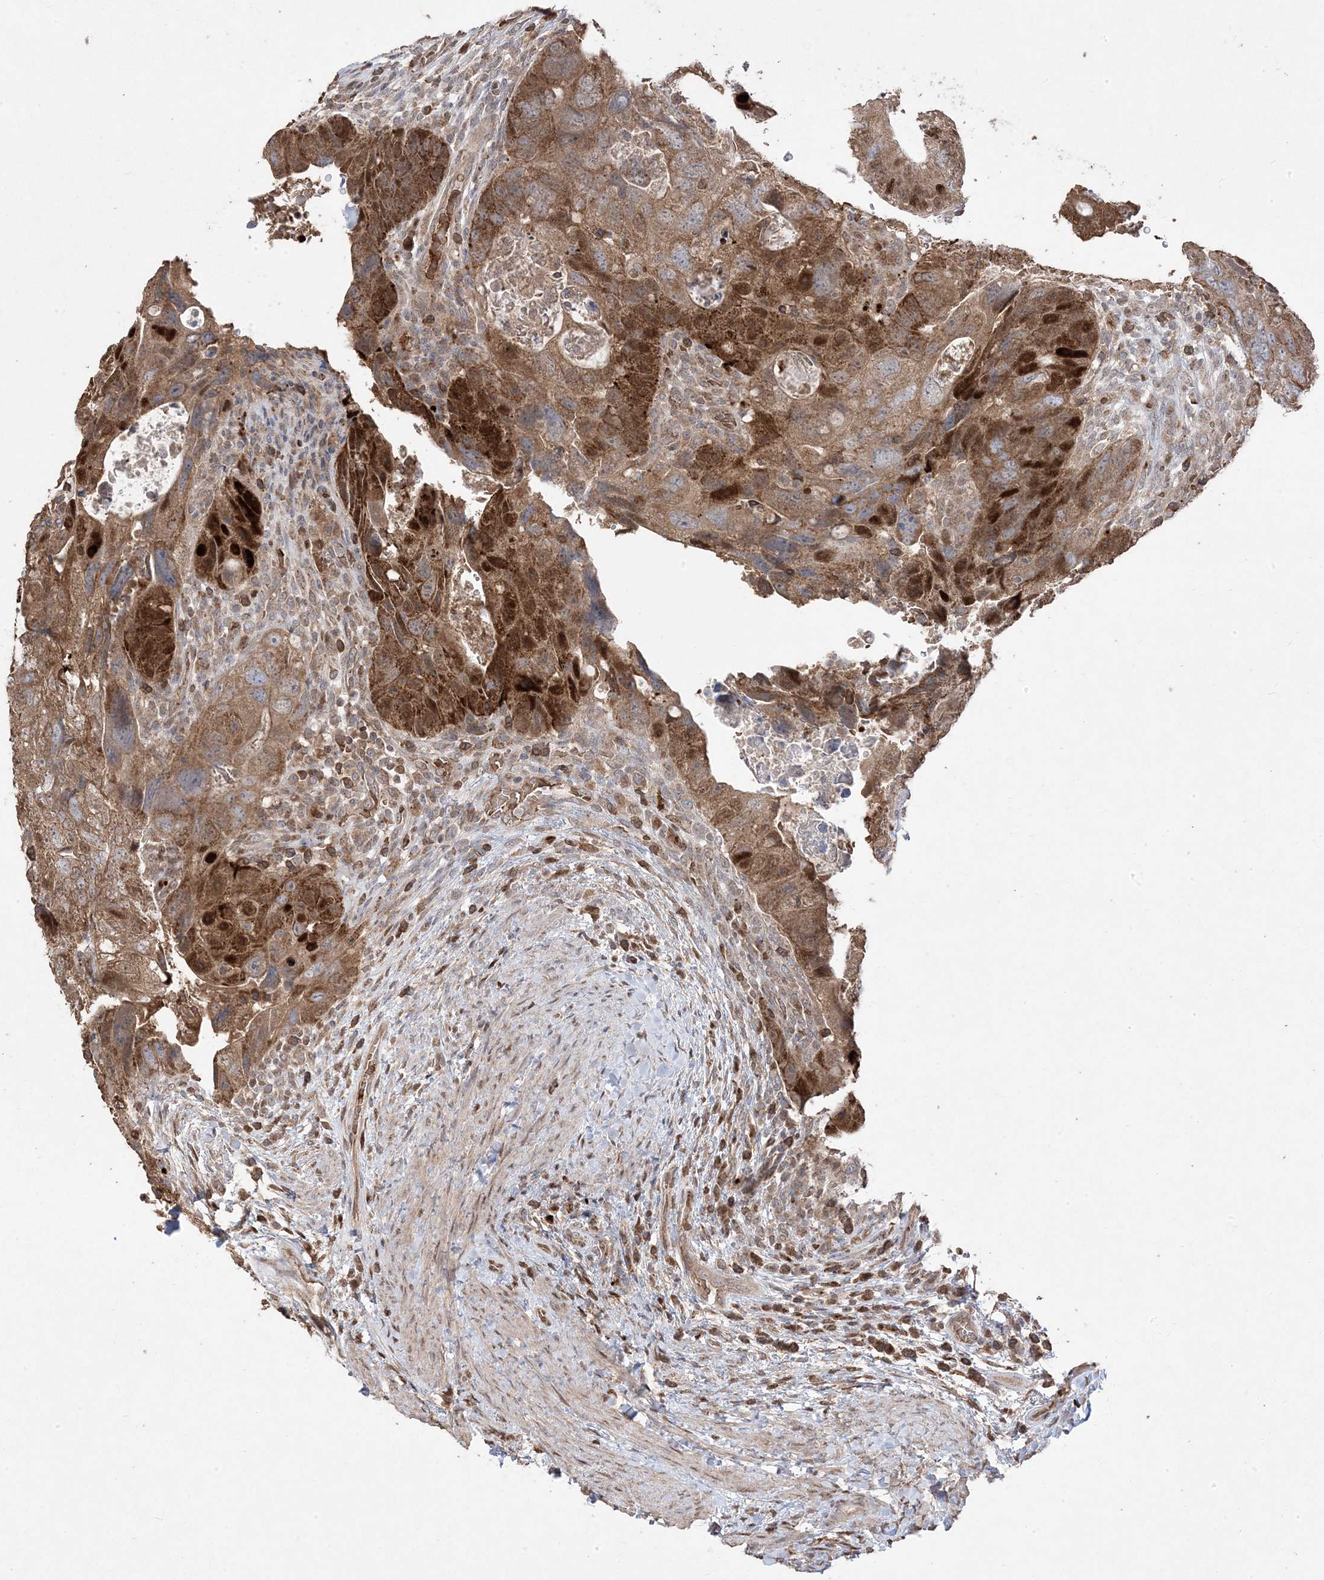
{"staining": {"intensity": "moderate", "quantity": ">75%", "location": "cytoplasmic/membranous"}, "tissue": "colorectal cancer", "cell_type": "Tumor cells", "image_type": "cancer", "snomed": [{"axis": "morphology", "description": "Adenocarcinoma, NOS"}, {"axis": "topography", "description": "Rectum"}], "caption": "Immunohistochemical staining of human colorectal adenocarcinoma shows moderate cytoplasmic/membranous protein positivity in approximately >75% of tumor cells.", "gene": "PPOX", "patient": {"sex": "male", "age": 59}}